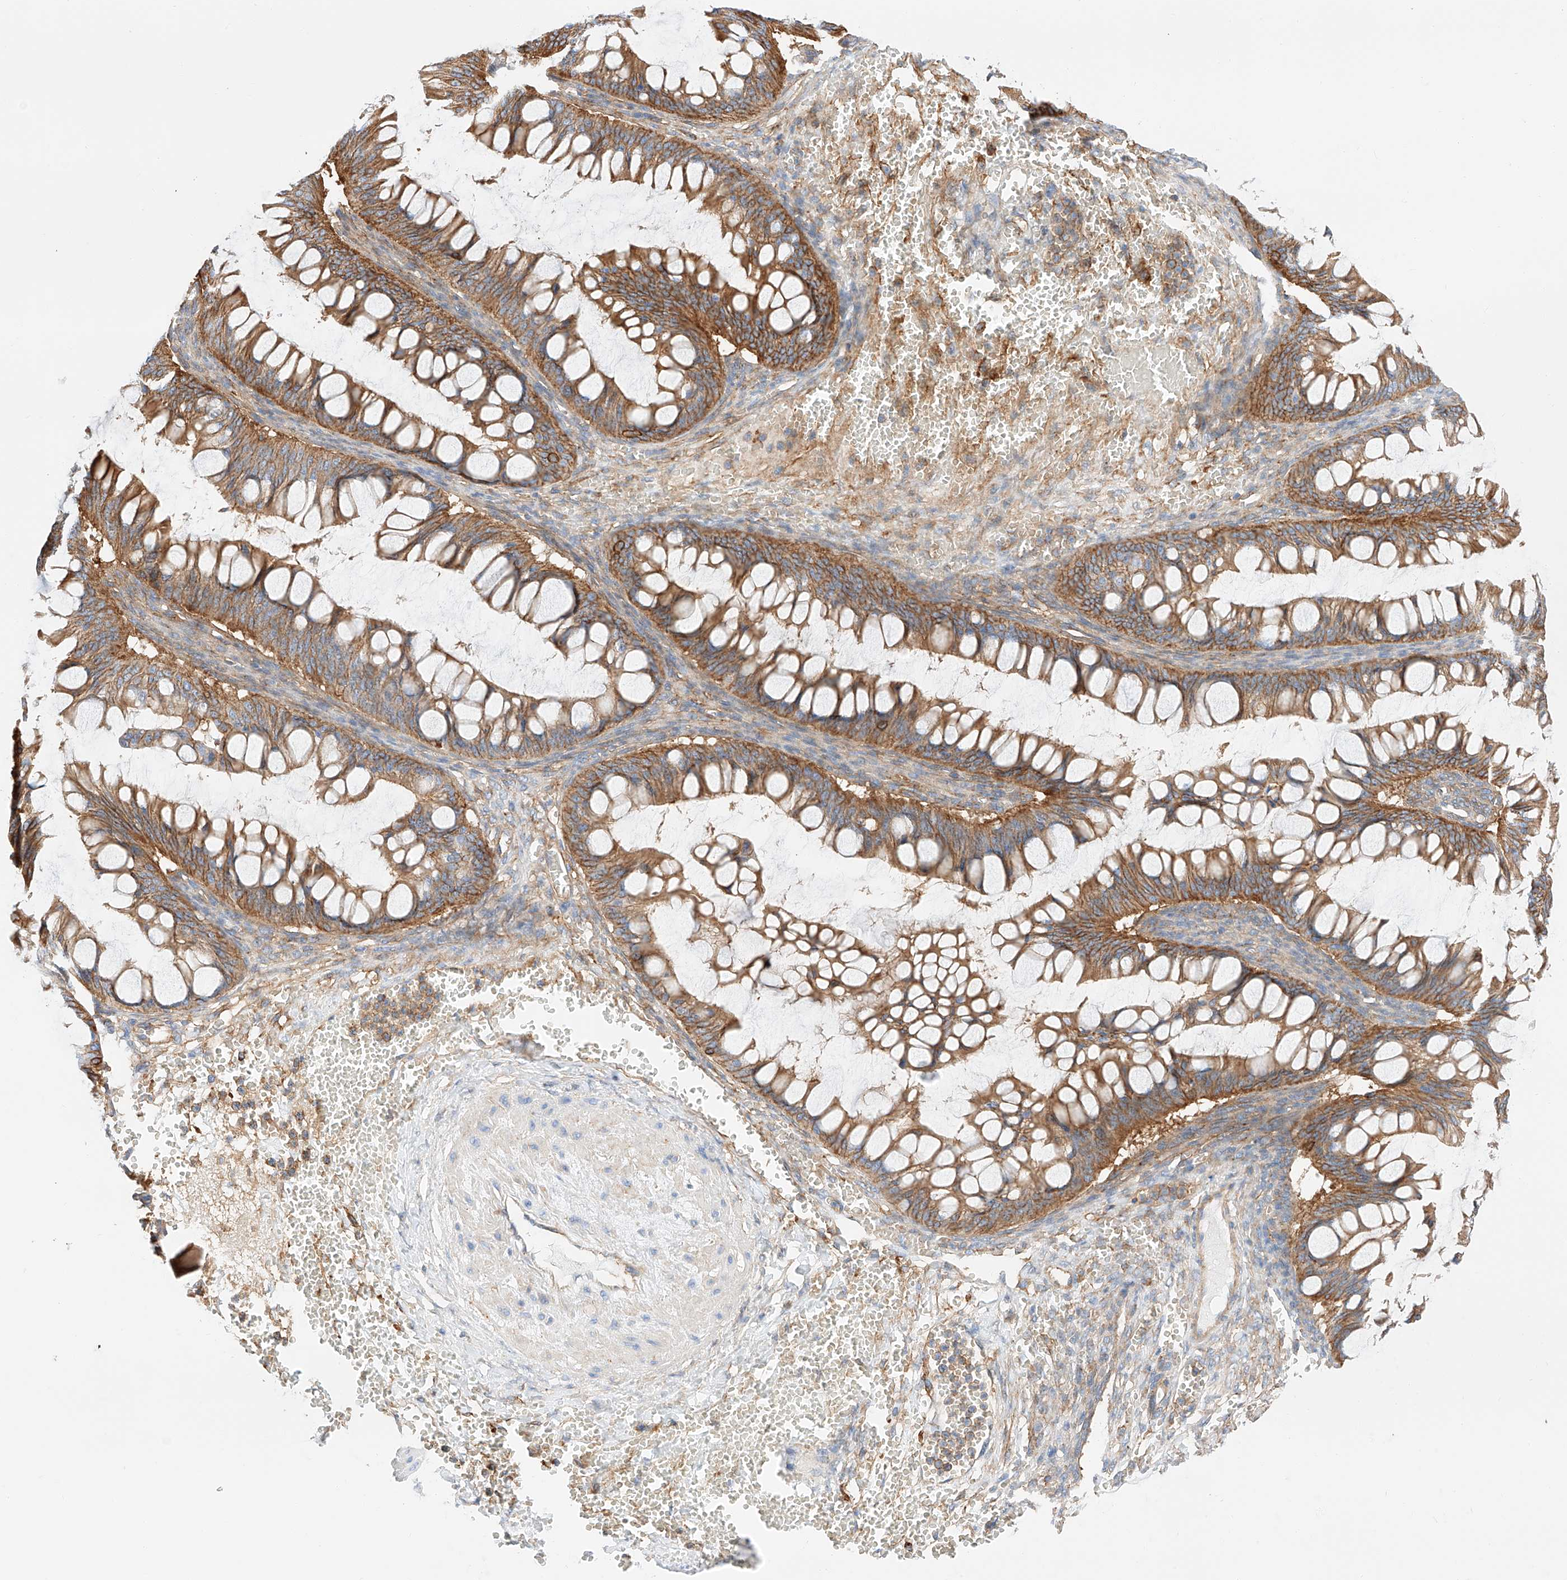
{"staining": {"intensity": "moderate", "quantity": ">75%", "location": "cytoplasmic/membranous"}, "tissue": "ovarian cancer", "cell_type": "Tumor cells", "image_type": "cancer", "snomed": [{"axis": "morphology", "description": "Cystadenocarcinoma, mucinous, NOS"}, {"axis": "topography", "description": "Ovary"}], "caption": "High-power microscopy captured an IHC micrograph of ovarian mucinous cystadenocarcinoma, revealing moderate cytoplasmic/membranous expression in about >75% of tumor cells. (DAB (3,3'-diaminobenzidine) IHC with brightfield microscopy, high magnification).", "gene": "HAUS4", "patient": {"sex": "female", "age": 73}}